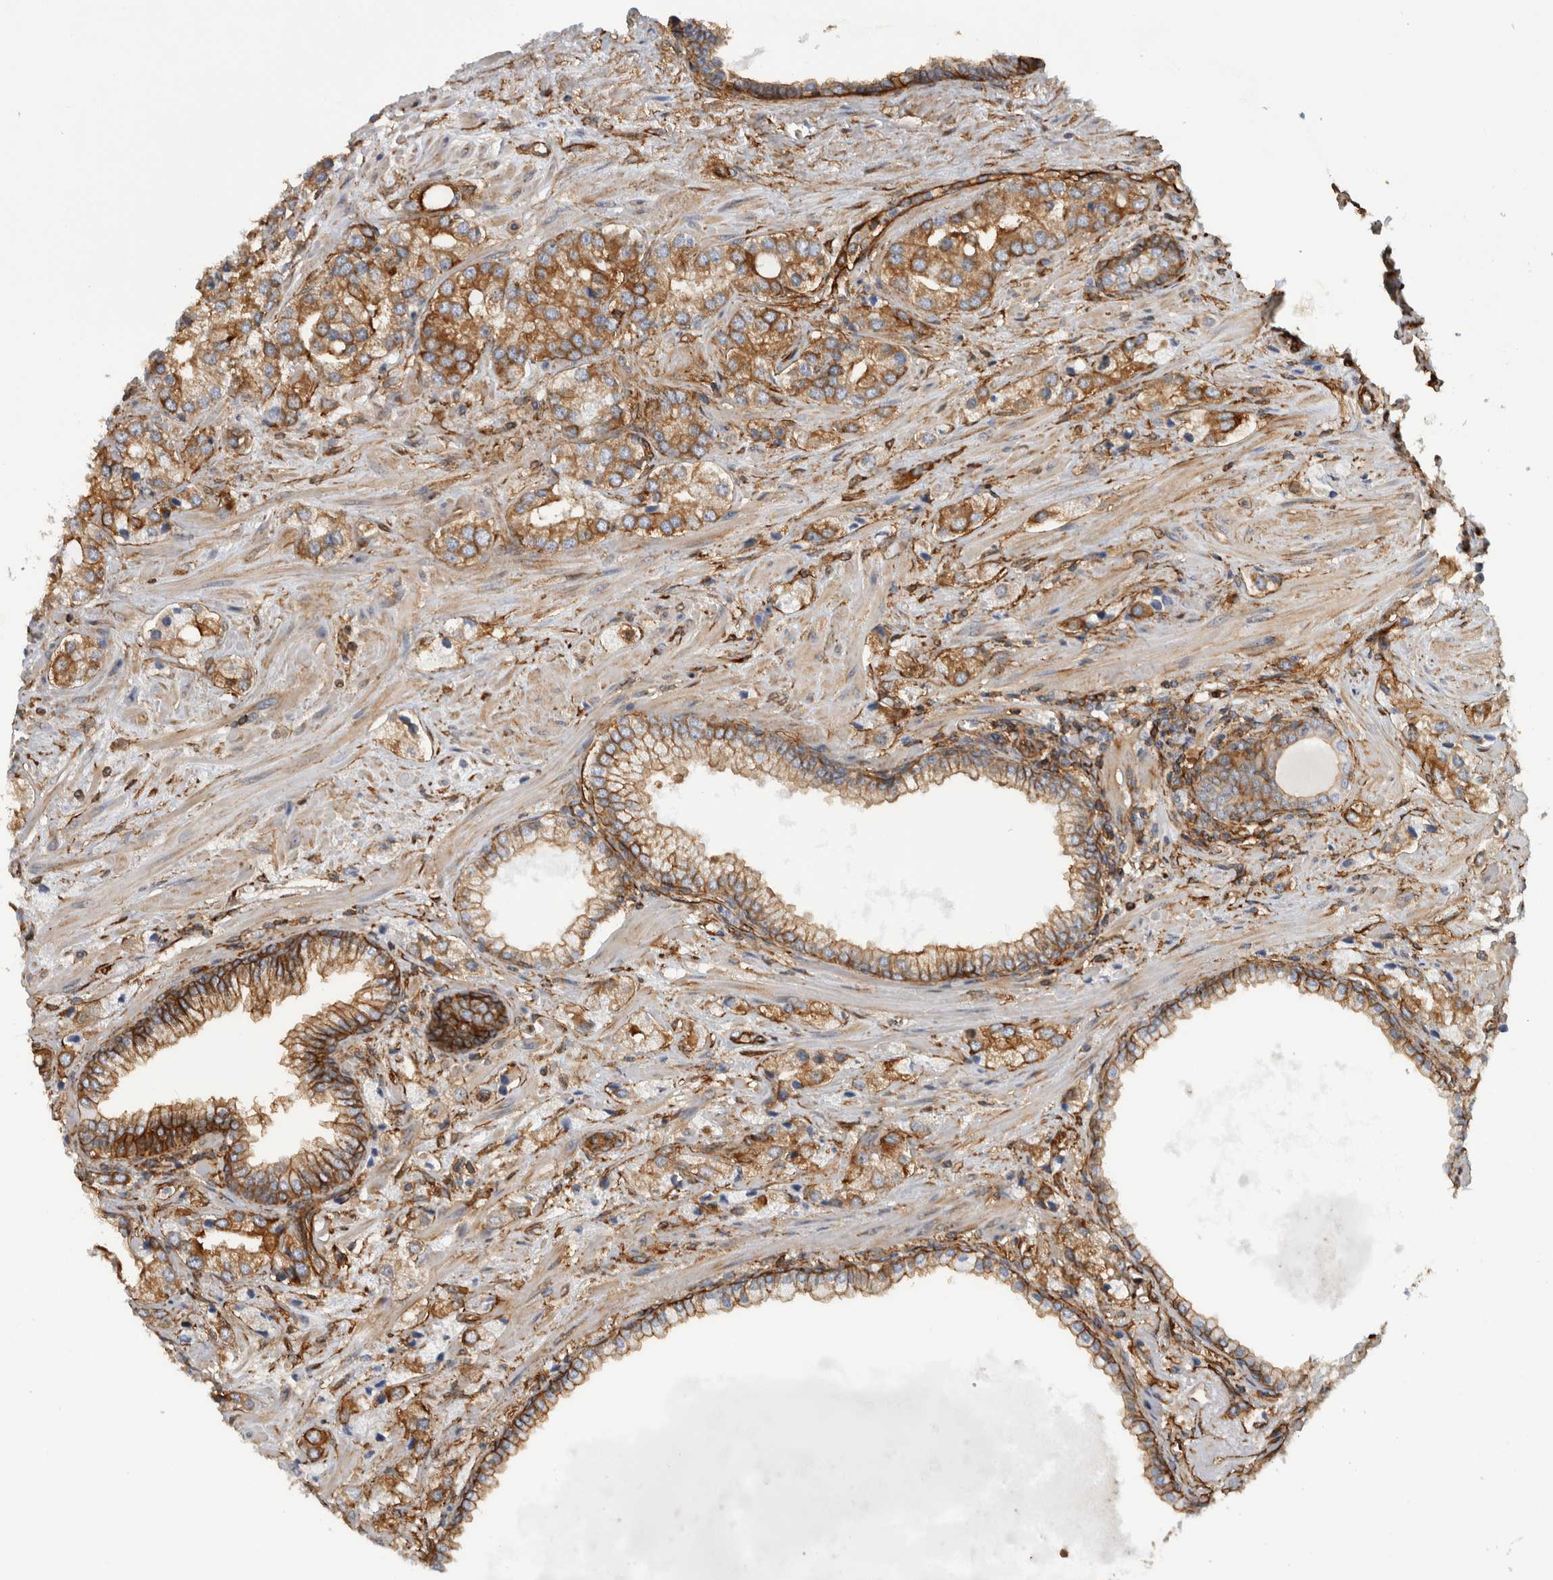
{"staining": {"intensity": "strong", "quantity": ">75%", "location": "cytoplasmic/membranous"}, "tissue": "prostate cancer", "cell_type": "Tumor cells", "image_type": "cancer", "snomed": [{"axis": "morphology", "description": "Adenocarcinoma, High grade"}, {"axis": "topography", "description": "Prostate"}], "caption": "The immunohistochemical stain shows strong cytoplasmic/membranous expression in tumor cells of adenocarcinoma (high-grade) (prostate) tissue. Using DAB (3,3'-diaminobenzidine) (brown) and hematoxylin (blue) stains, captured at high magnification using brightfield microscopy.", "gene": "AHNAK", "patient": {"sex": "male", "age": 66}}